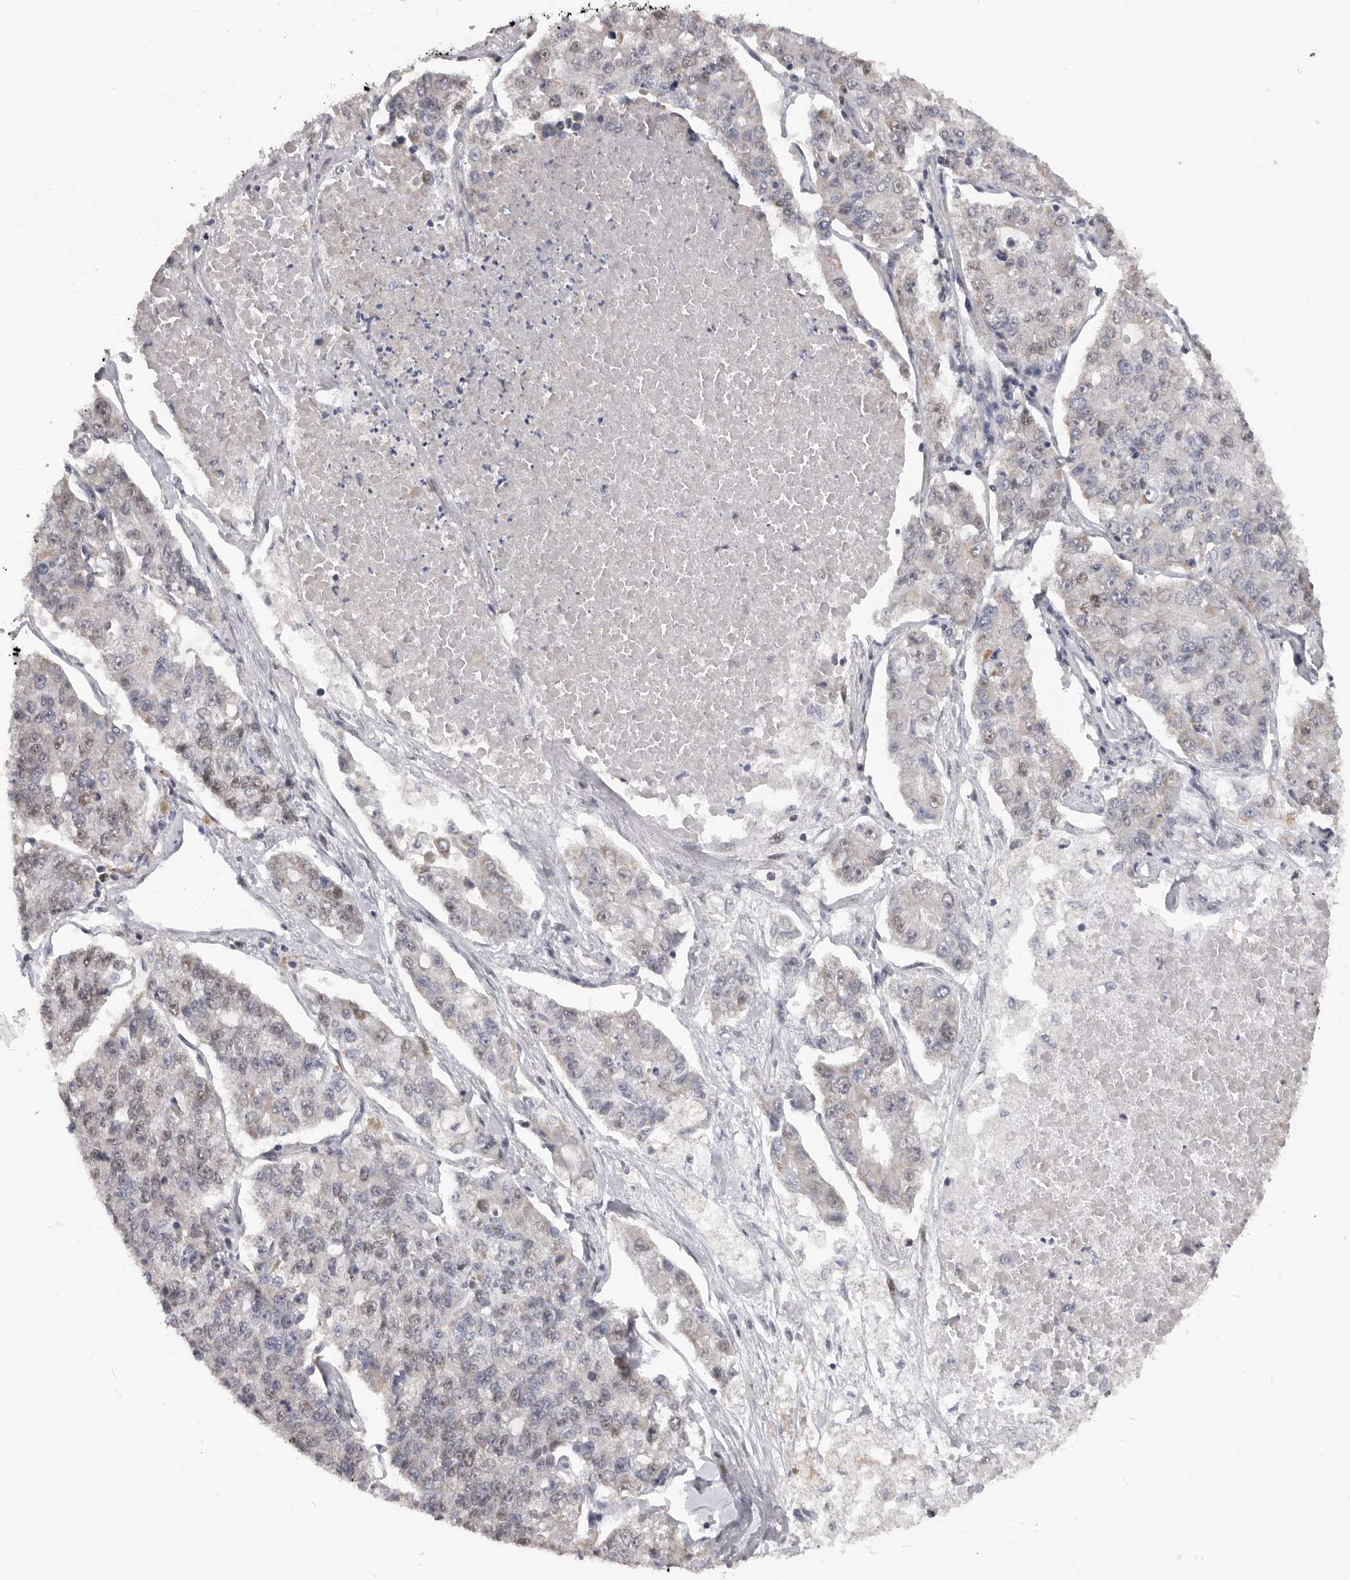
{"staining": {"intensity": "weak", "quantity": "<25%", "location": "nuclear"}, "tissue": "lung cancer", "cell_type": "Tumor cells", "image_type": "cancer", "snomed": [{"axis": "morphology", "description": "Adenocarcinoma, NOS"}, {"axis": "topography", "description": "Lung"}], "caption": "This is an immunohistochemistry photomicrograph of human adenocarcinoma (lung). There is no expression in tumor cells.", "gene": "SMARCC1", "patient": {"sex": "male", "age": 49}}